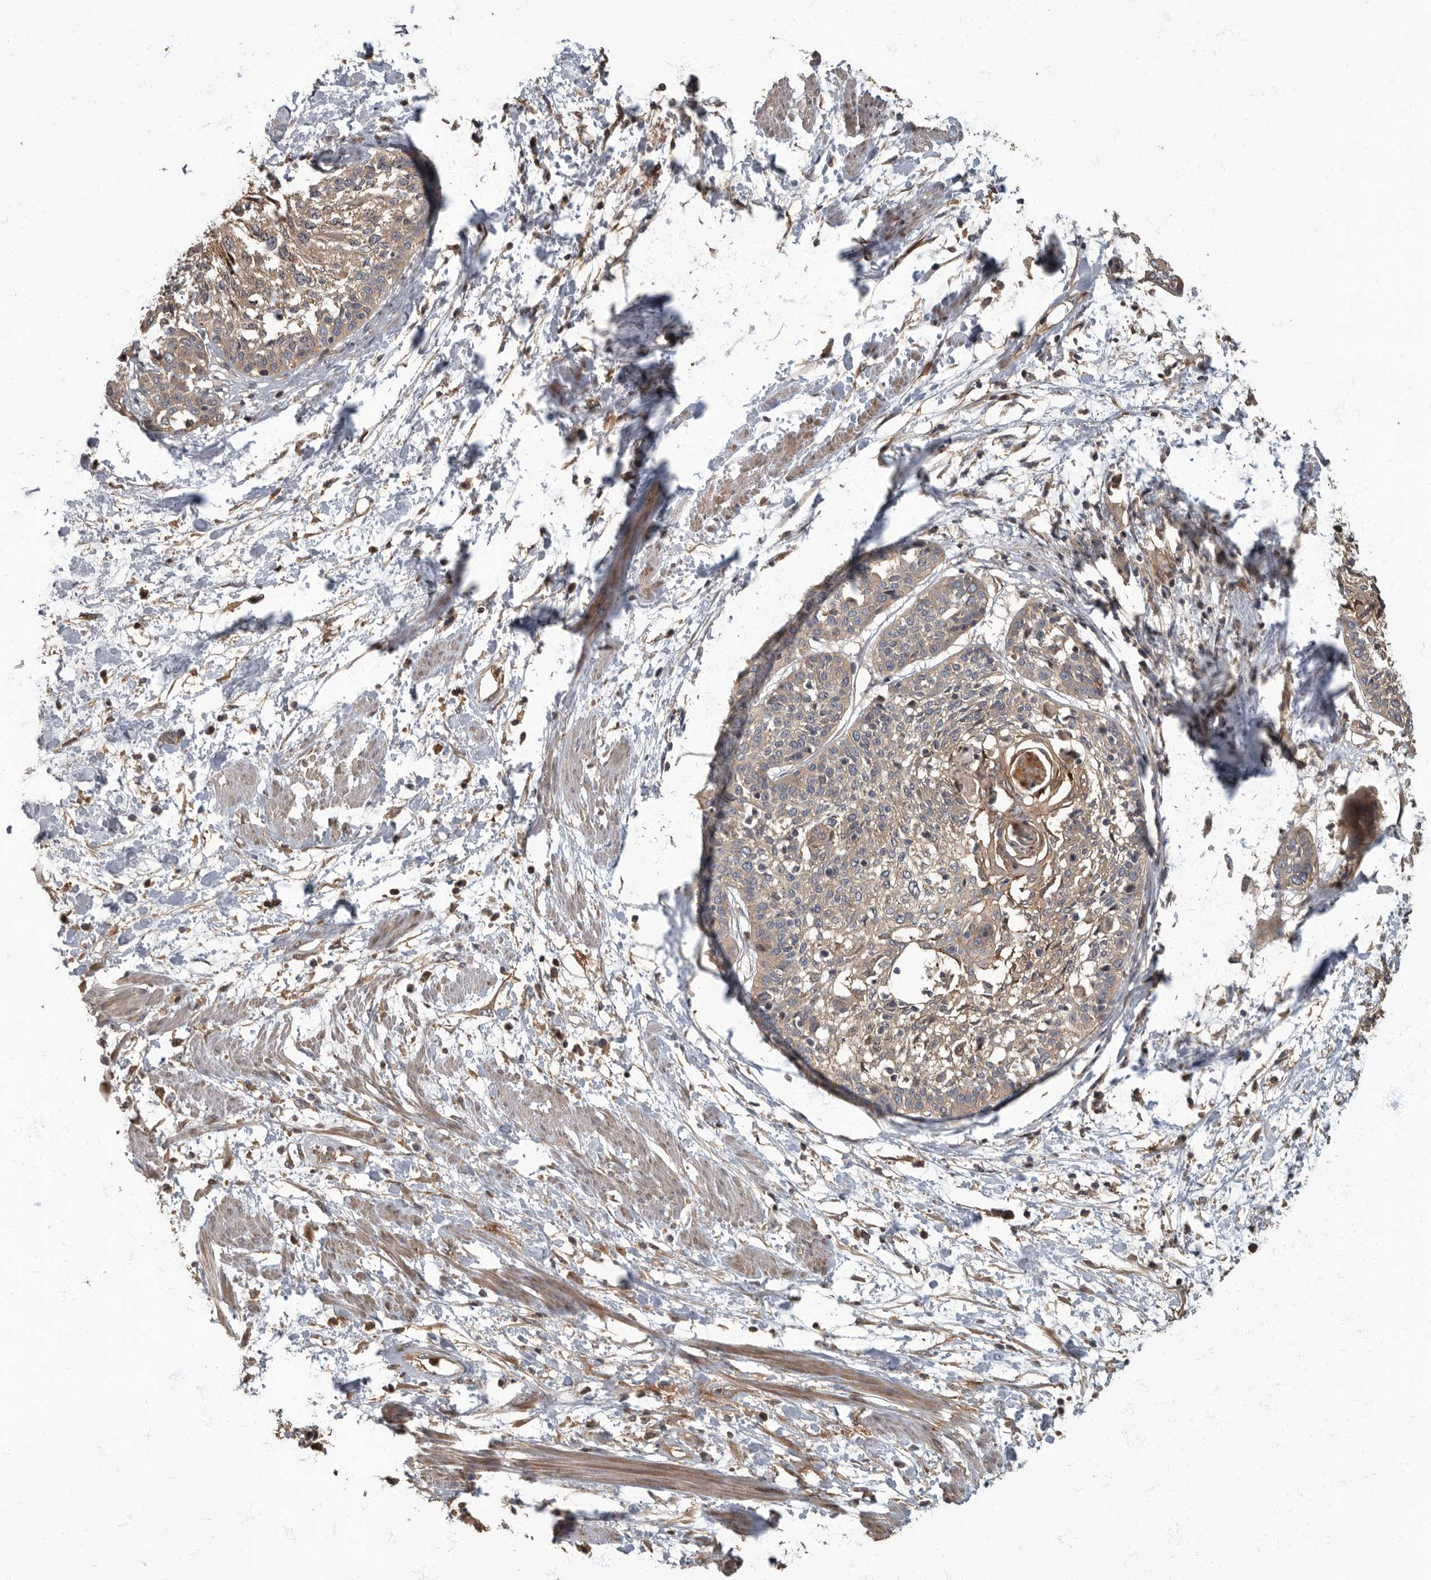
{"staining": {"intensity": "moderate", "quantity": ">75%", "location": "cytoplasmic/membranous"}, "tissue": "cervical cancer", "cell_type": "Tumor cells", "image_type": "cancer", "snomed": [{"axis": "morphology", "description": "Squamous cell carcinoma, NOS"}, {"axis": "topography", "description": "Cervix"}], "caption": "An image of human cervical squamous cell carcinoma stained for a protein reveals moderate cytoplasmic/membranous brown staining in tumor cells.", "gene": "DAAM1", "patient": {"sex": "female", "age": 57}}